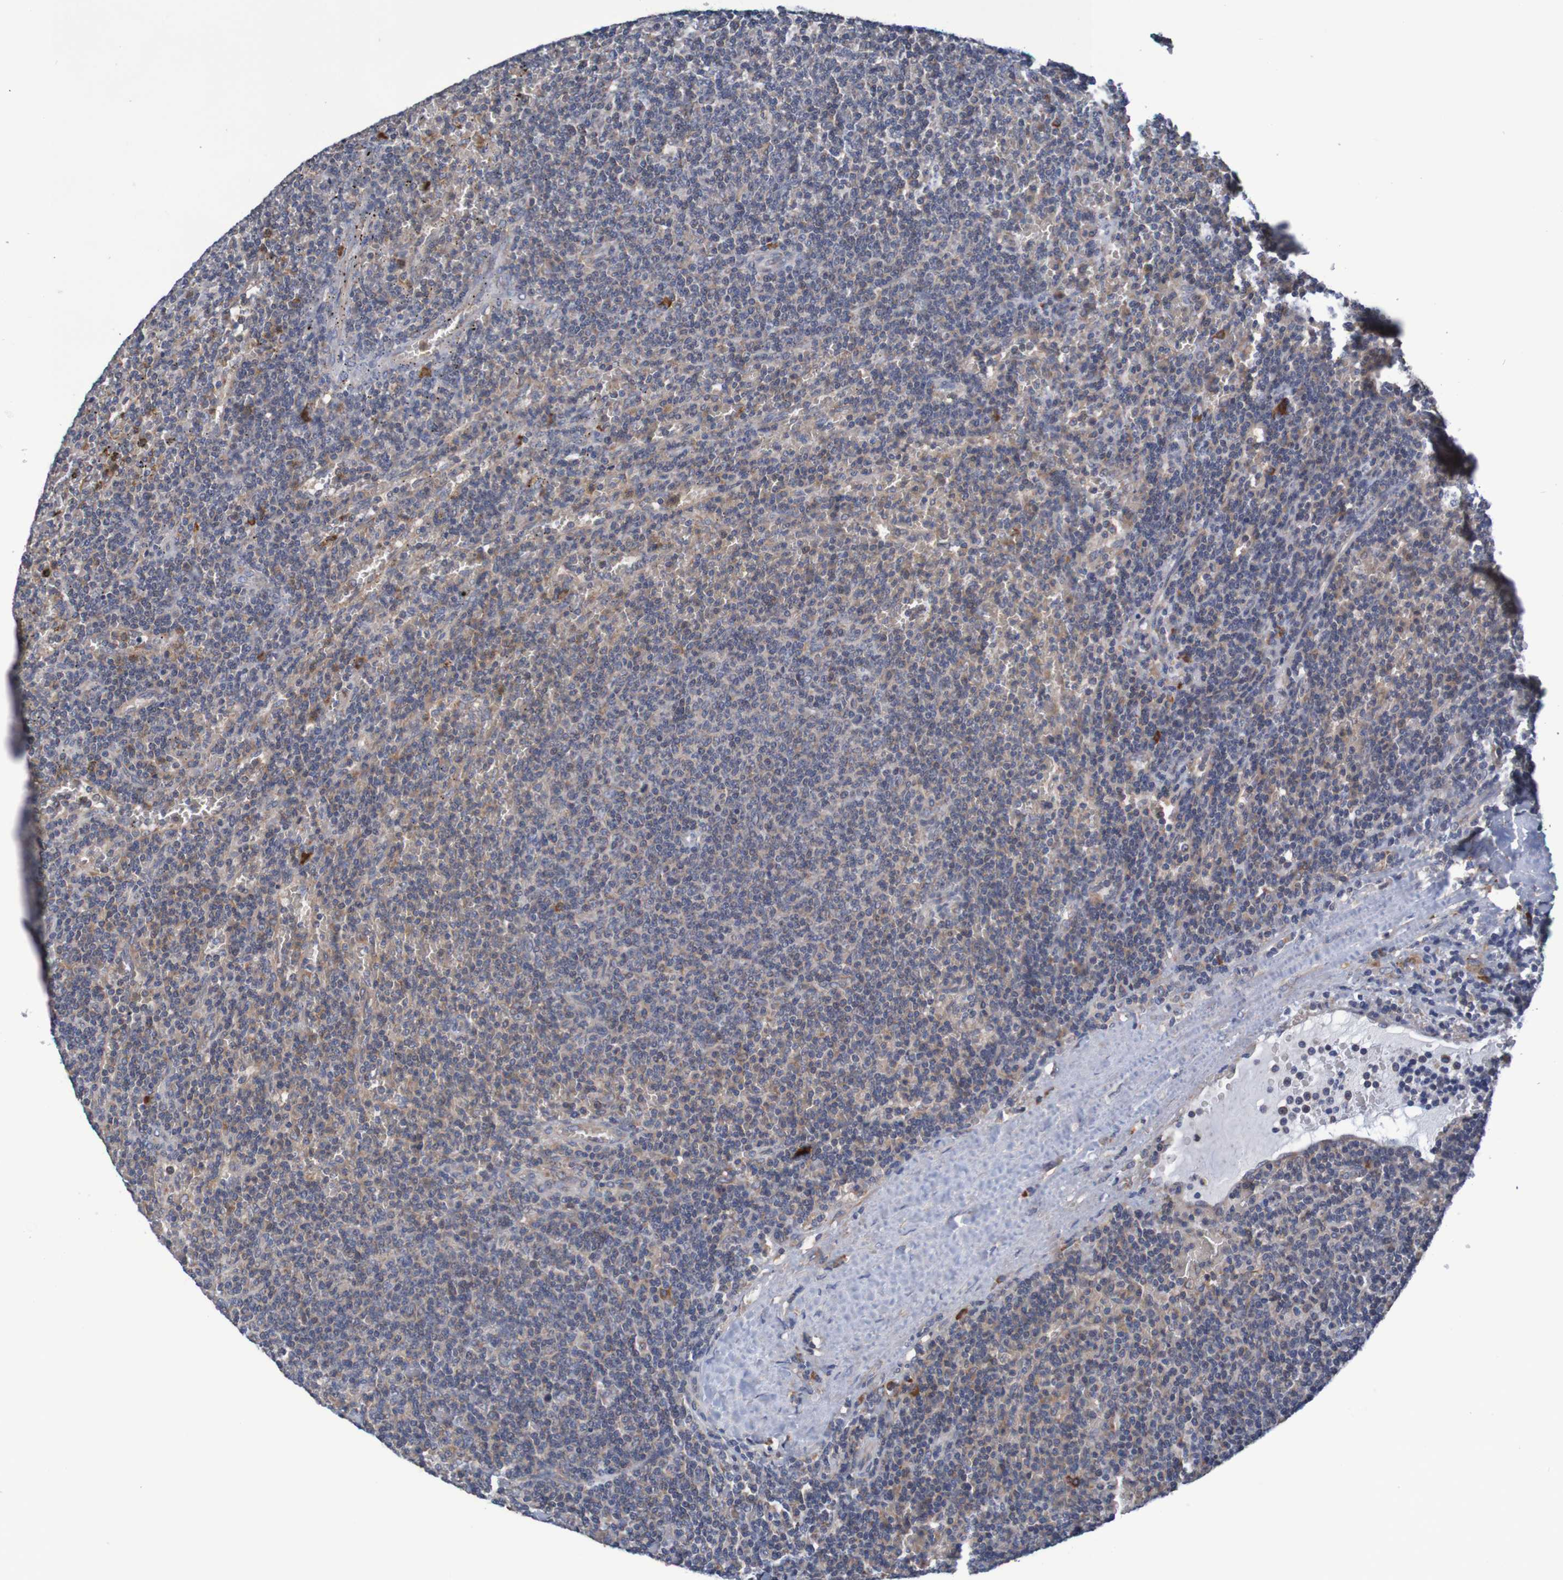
{"staining": {"intensity": "negative", "quantity": "none", "location": "none"}, "tissue": "lymphoma", "cell_type": "Tumor cells", "image_type": "cancer", "snomed": [{"axis": "morphology", "description": "Malignant lymphoma, non-Hodgkin's type, Low grade"}, {"axis": "topography", "description": "Spleen"}], "caption": "Image shows no significant protein positivity in tumor cells of malignant lymphoma, non-Hodgkin's type (low-grade). (DAB IHC visualized using brightfield microscopy, high magnification).", "gene": "CLDN18", "patient": {"sex": "female", "age": 50}}